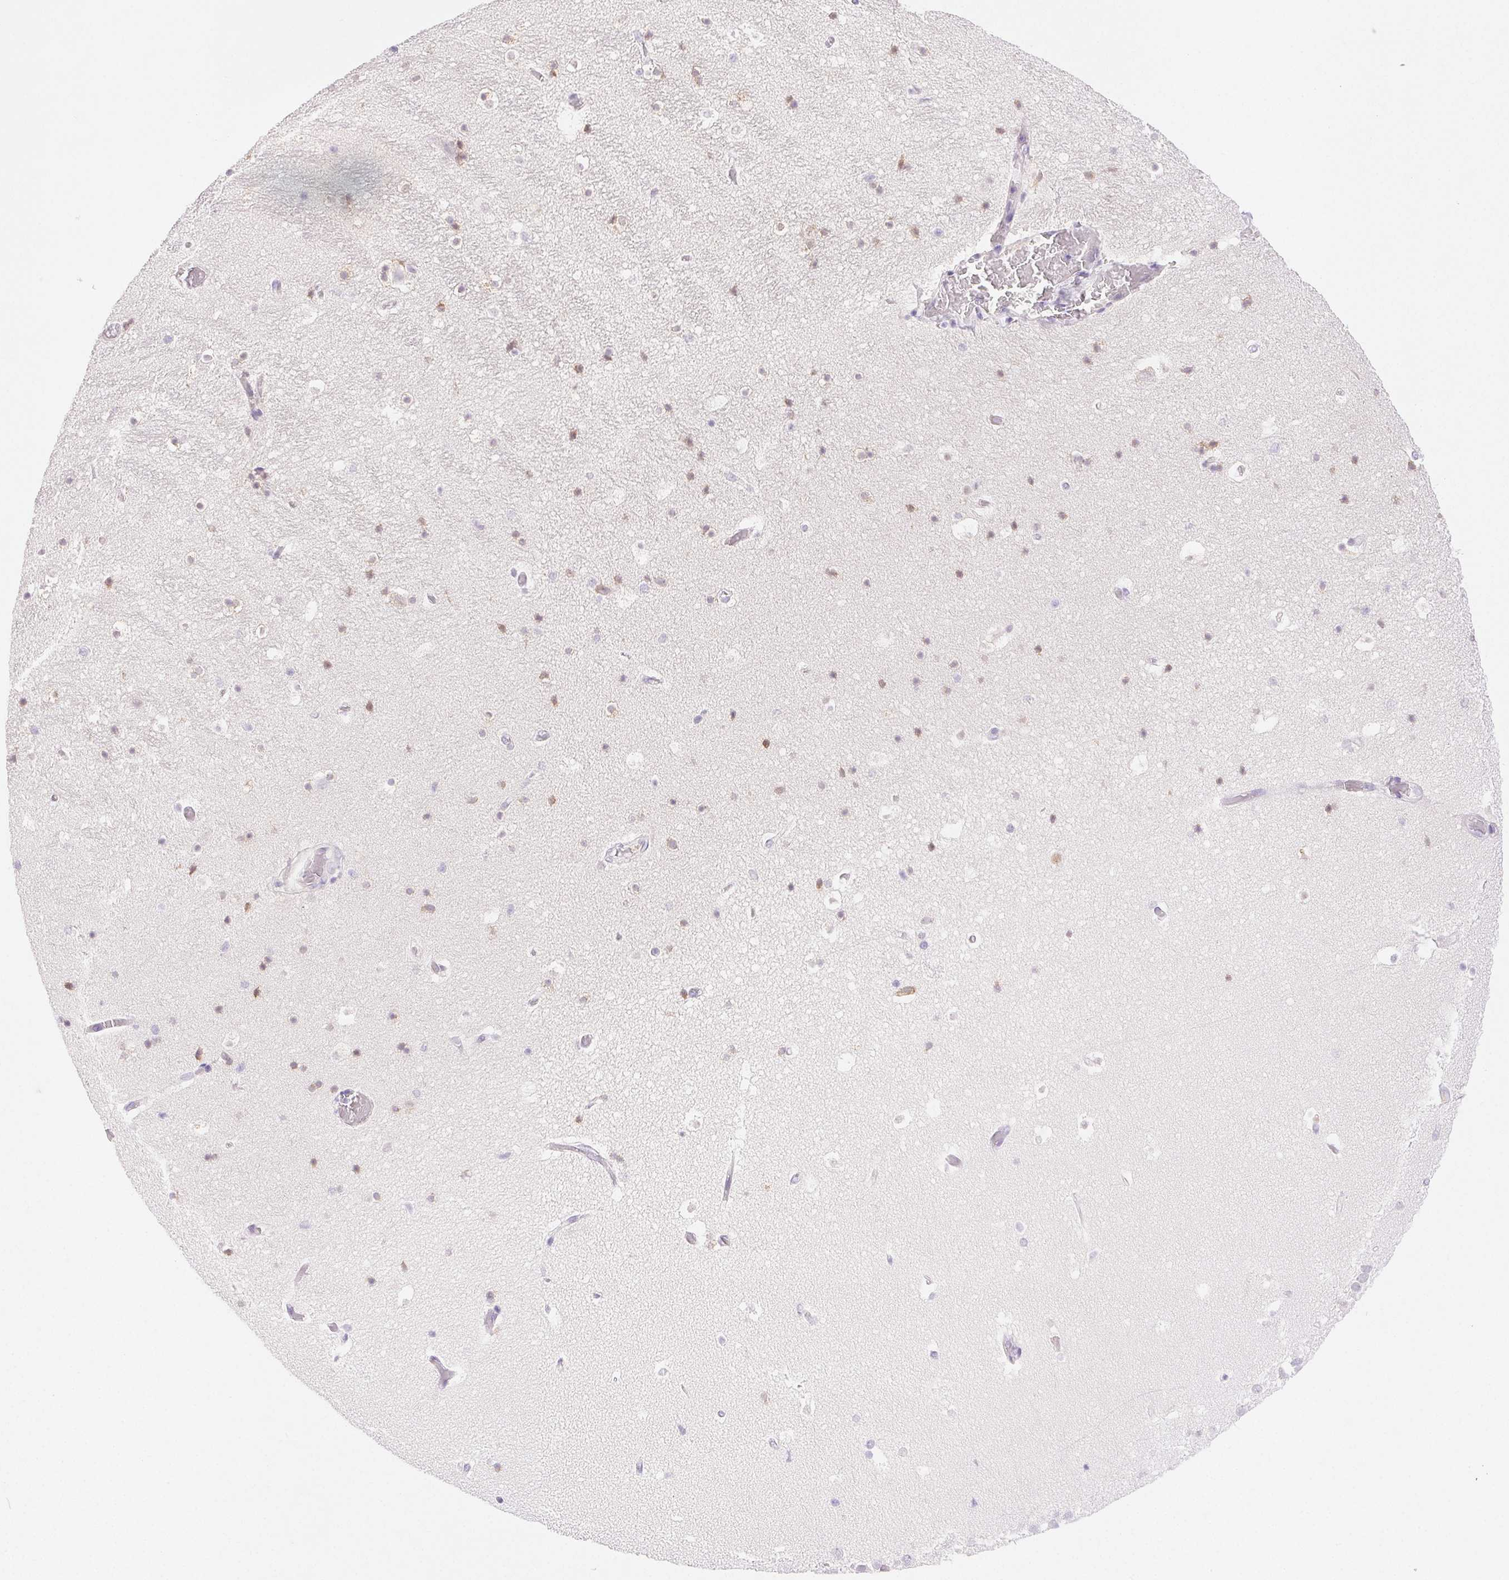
{"staining": {"intensity": "weak", "quantity": "<25%", "location": "cytoplasmic/membranous"}, "tissue": "hippocampus", "cell_type": "Glial cells", "image_type": "normal", "snomed": [{"axis": "morphology", "description": "Normal tissue, NOS"}, {"axis": "topography", "description": "Hippocampus"}], "caption": "DAB immunohistochemical staining of benign human hippocampus exhibits no significant positivity in glial cells. (DAB (3,3'-diaminobenzidine) immunohistochemistry (IHC) visualized using brightfield microscopy, high magnification).", "gene": "EMX2", "patient": {"sex": "male", "age": 26}}